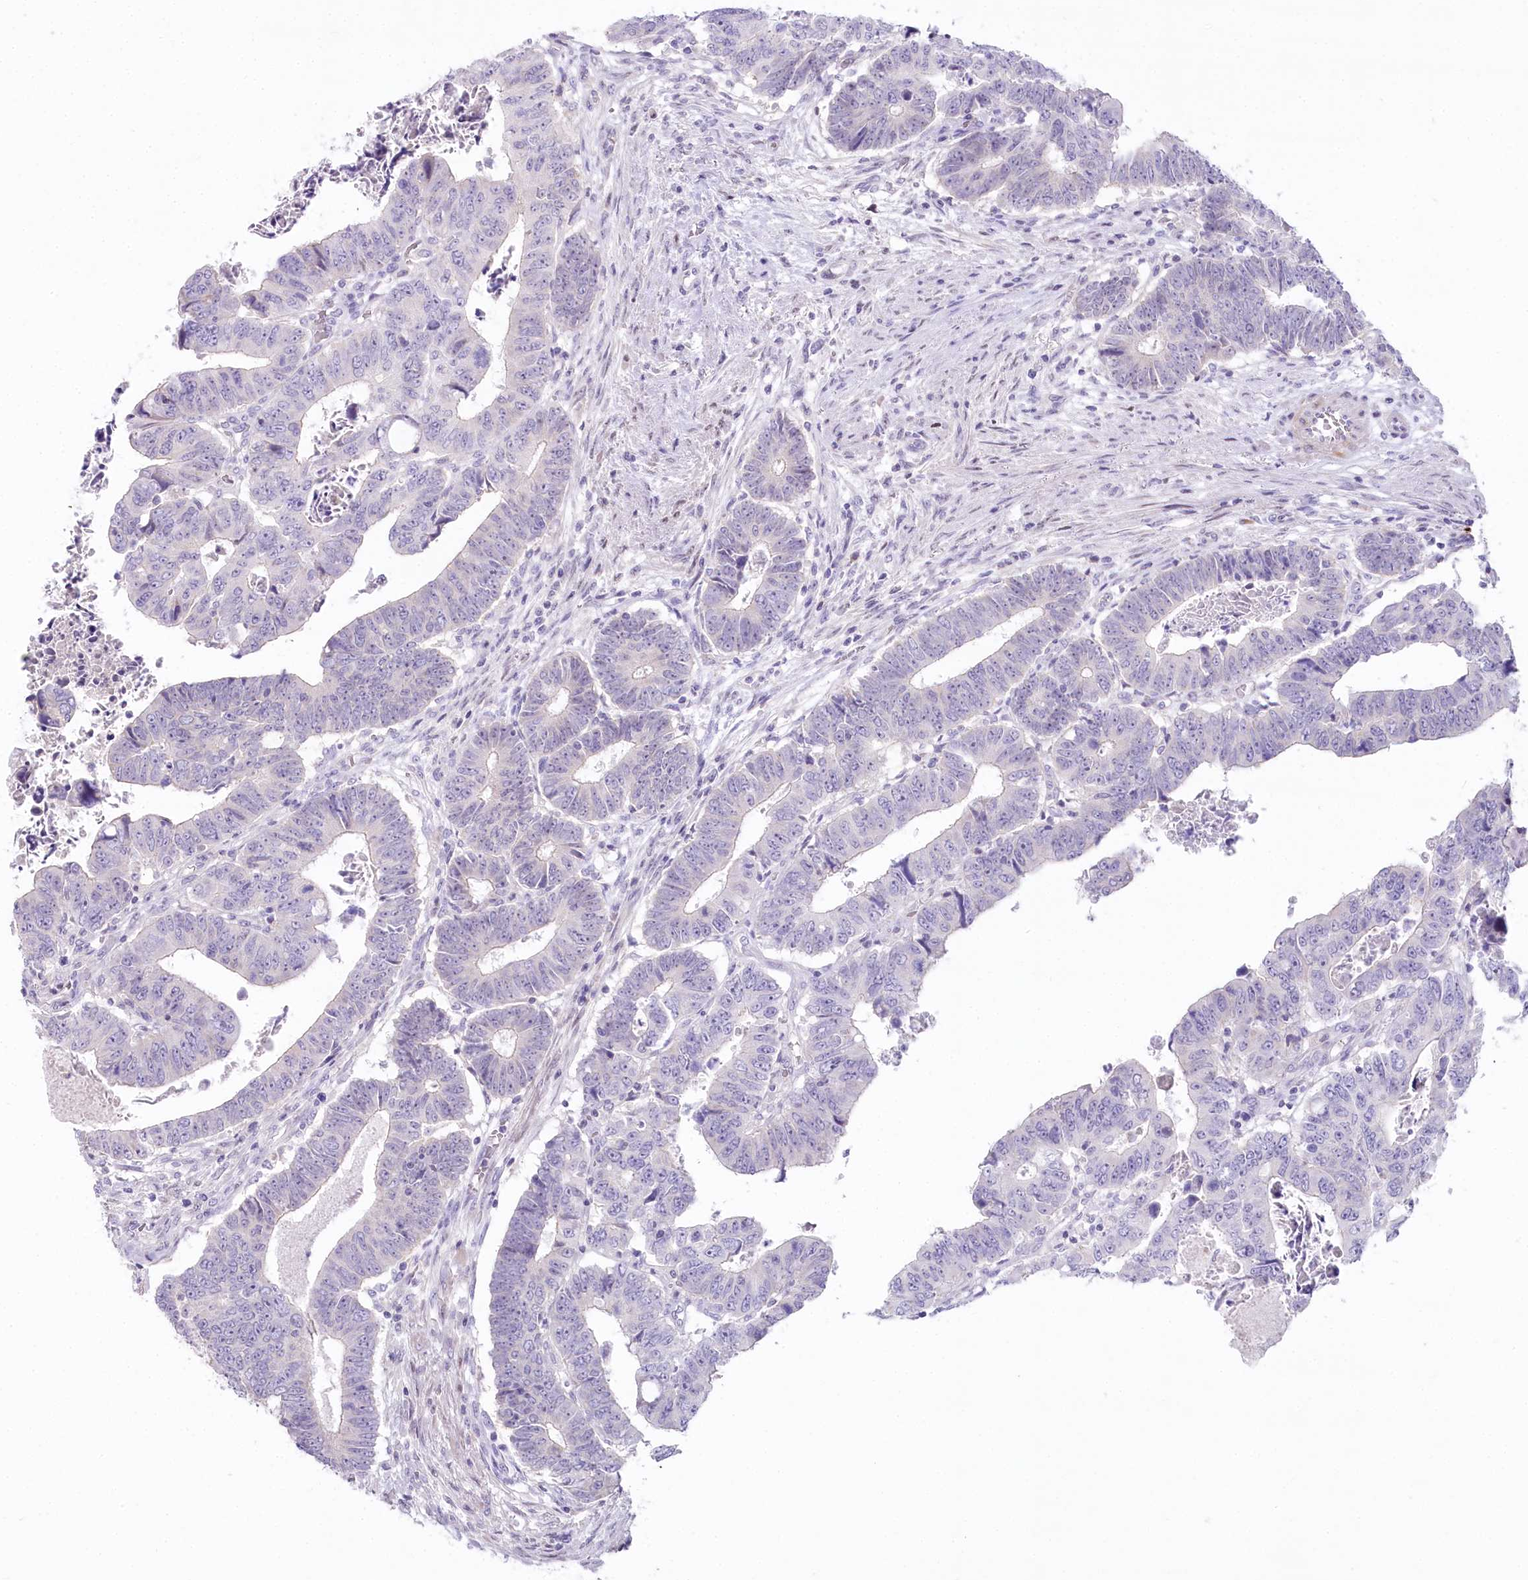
{"staining": {"intensity": "negative", "quantity": "none", "location": "none"}, "tissue": "colorectal cancer", "cell_type": "Tumor cells", "image_type": "cancer", "snomed": [{"axis": "morphology", "description": "Normal tissue, NOS"}, {"axis": "morphology", "description": "Adenocarcinoma, NOS"}, {"axis": "topography", "description": "Rectum"}], "caption": "Immunohistochemistry (IHC) photomicrograph of neoplastic tissue: human colorectal adenocarcinoma stained with DAB exhibits no significant protein expression in tumor cells.", "gene": "MYOZ1", "patient": {"sex": "female", "age": 65}}